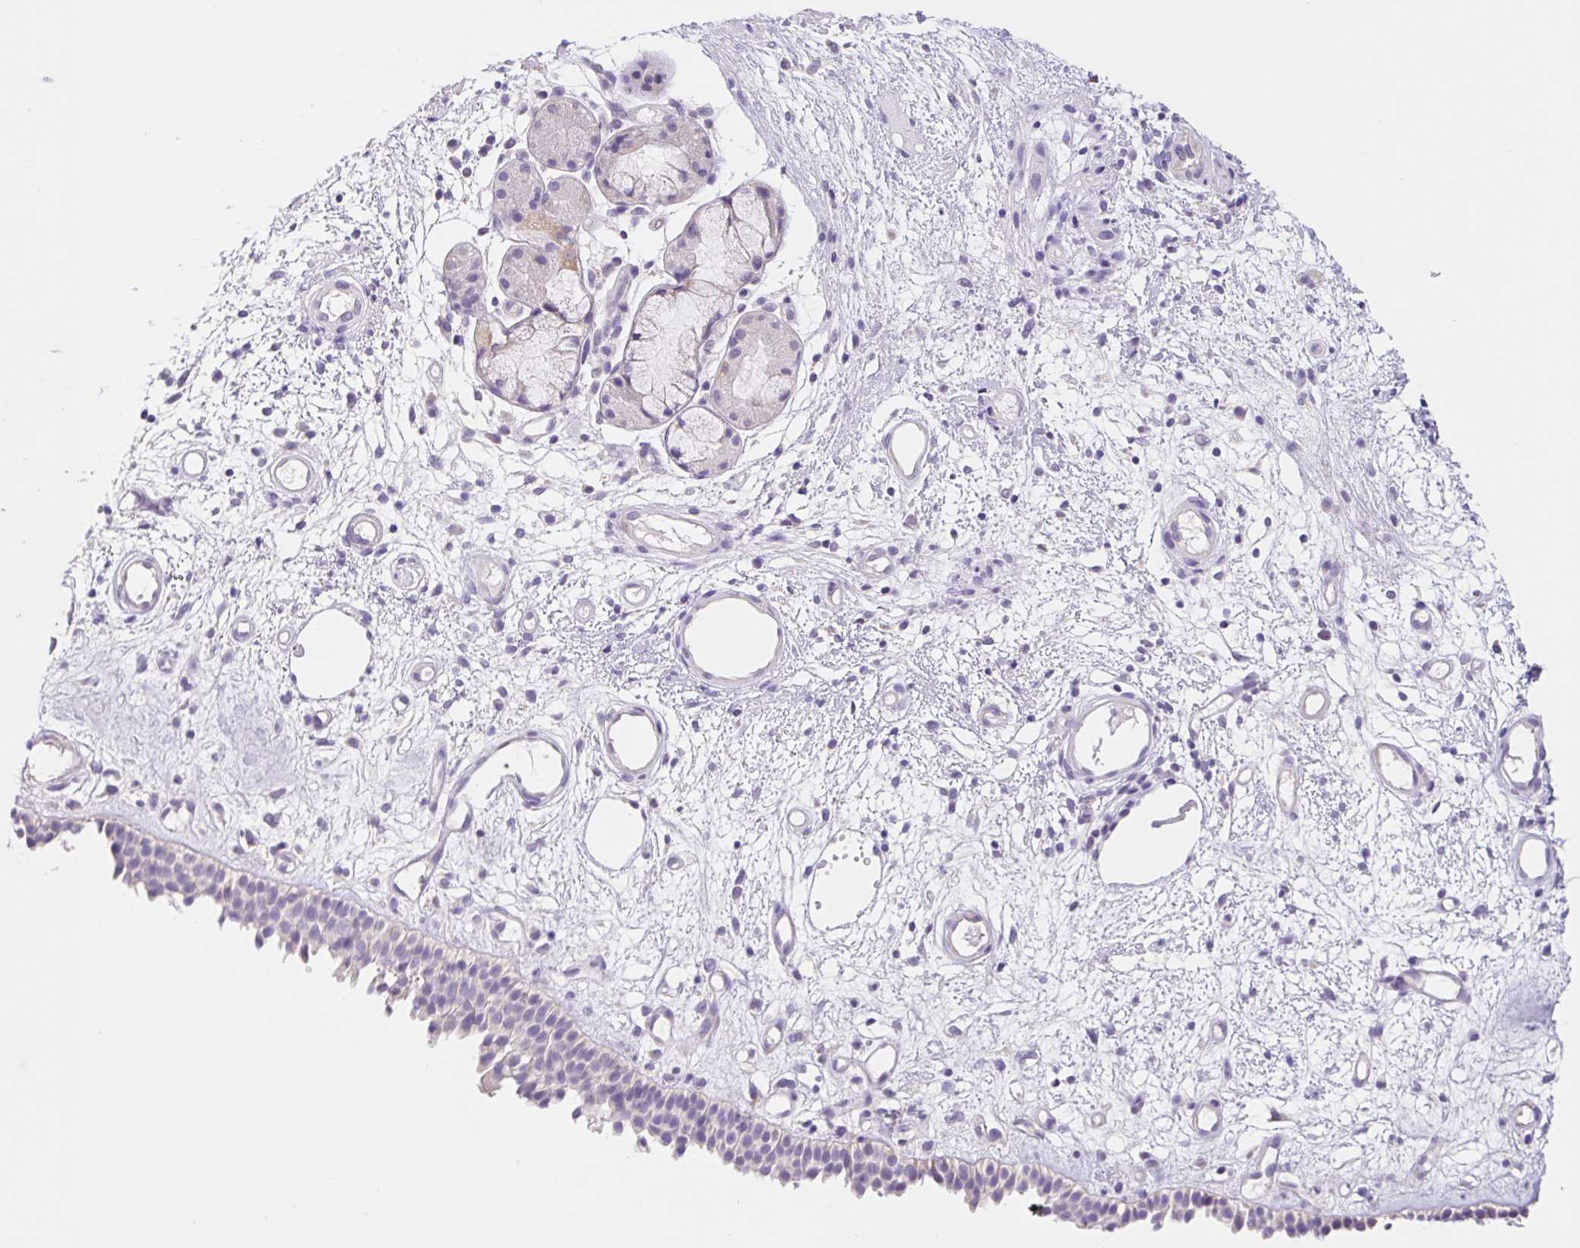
{"staining": {"intensity": "negative", "quantity": "none", "location": "none"}, "tissue": "nasopharynx", "cell_type": "Respiratory epithelial cells", "image_type": "normal", "snomed": [{"axis": "morphology", "description": "Normal tissue, NOS"}, {"axis": "morphology", "description": "Inflammation, NOS"}, {"axis": "topography", "description": "Nasopharynx"}], "caption": "Immunohistochemistry (IHC) histopathology image of unremarkable nasopharynx stained for a protein (brown), which shows no positivity in respiratory epithelial cells. (Immunohistochemistry (IHC), brightfield microscopy, high magnification).", "gene": "FKBP6", "patient": {"sex": "male", "age": 54}}